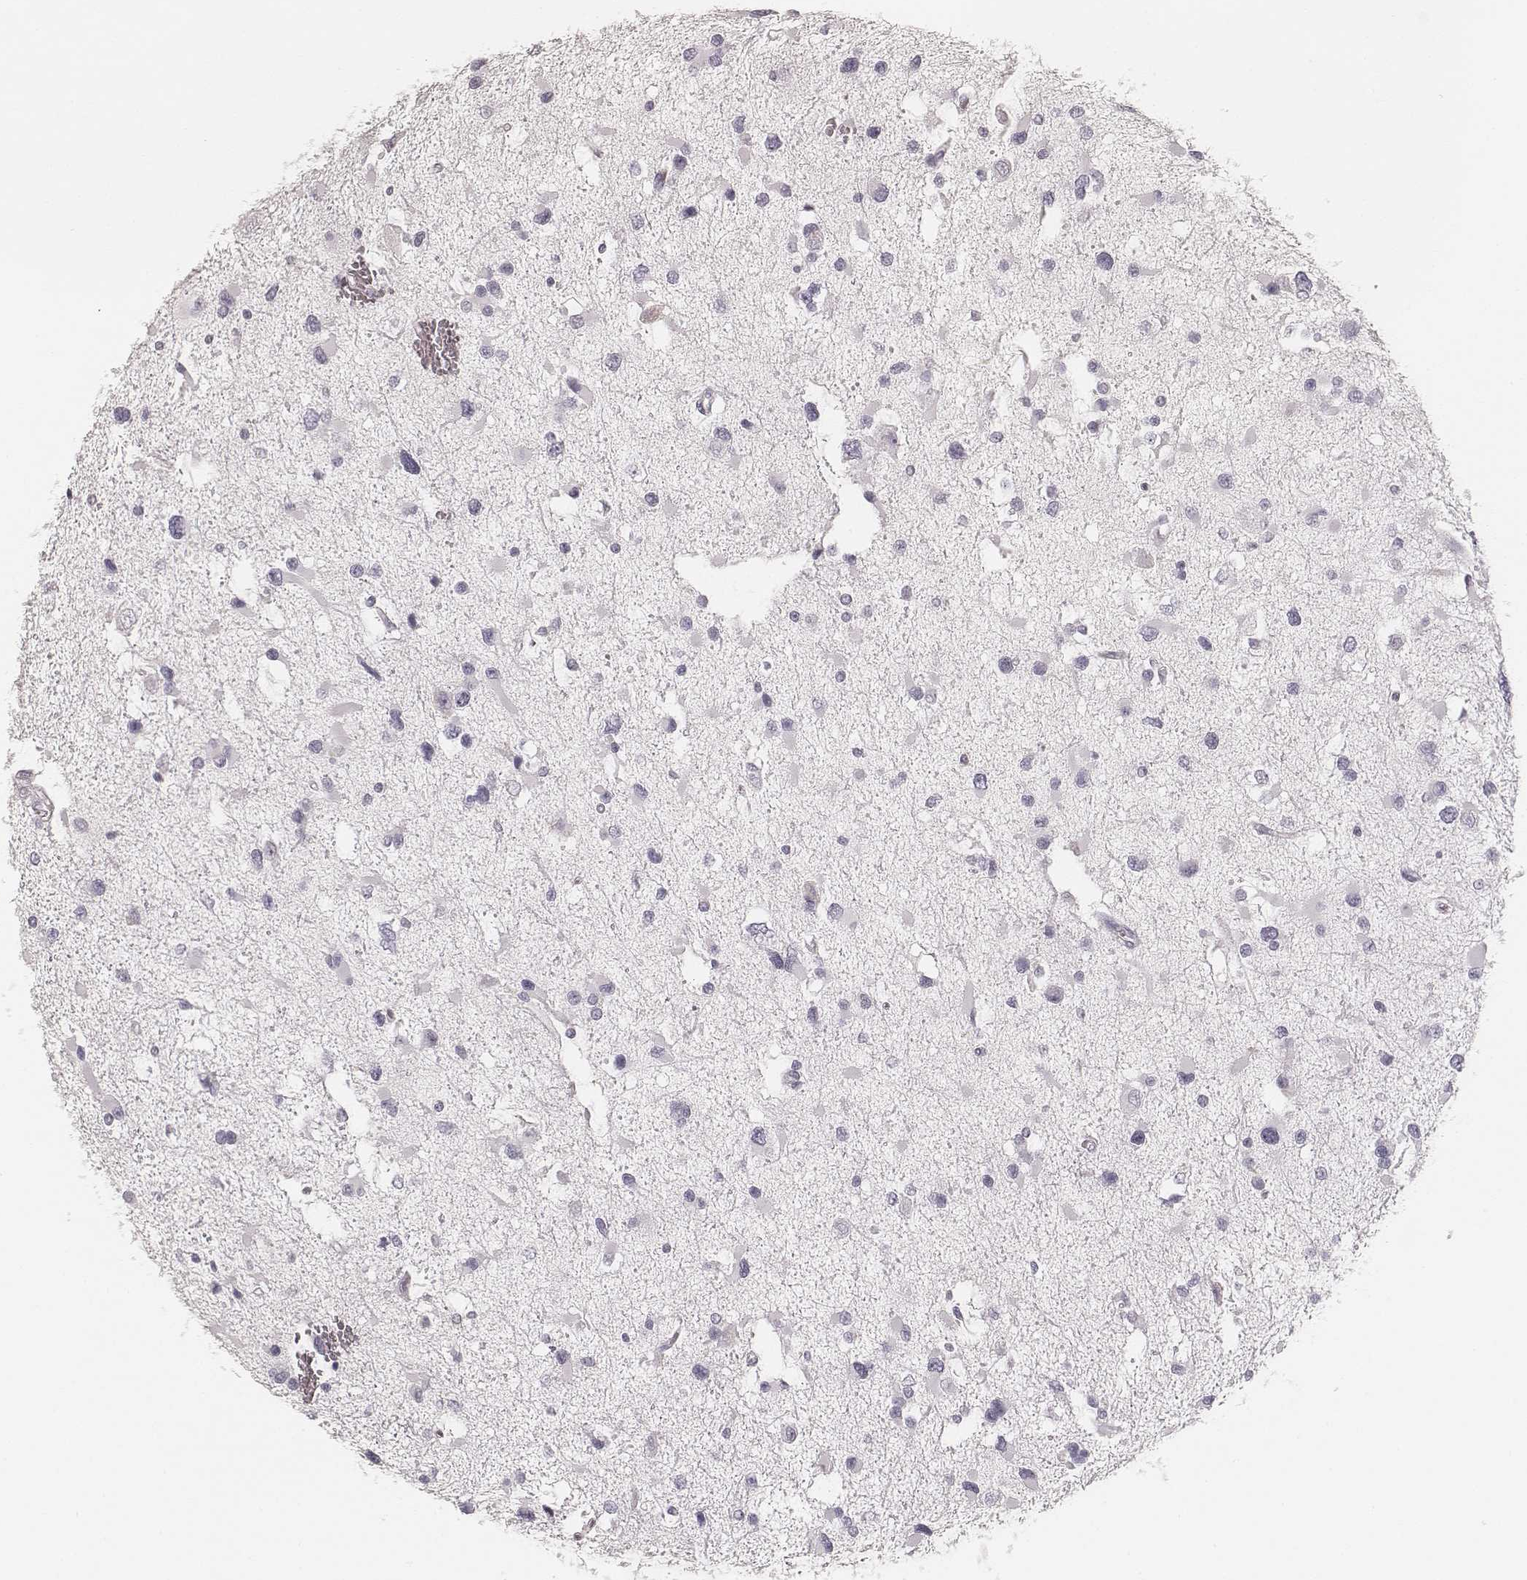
{"staining": {"intensity": "negative", "quantity": "none", "location": "none"}, "tissue": "glioma", "cell_type": "Tumor cells", "image_type": "cancer", "snomed": [{"axis": "morphology", "description": "Glioma, malignant, Low grade"}, {"axis": "topography", "description": "Brain"}], "caption": "Glioma was stained to show a protein in brown. There is no significant expression in tumor cells.", "gene": "HNF4G", "patient": {"sex": "female", "age": 32}}